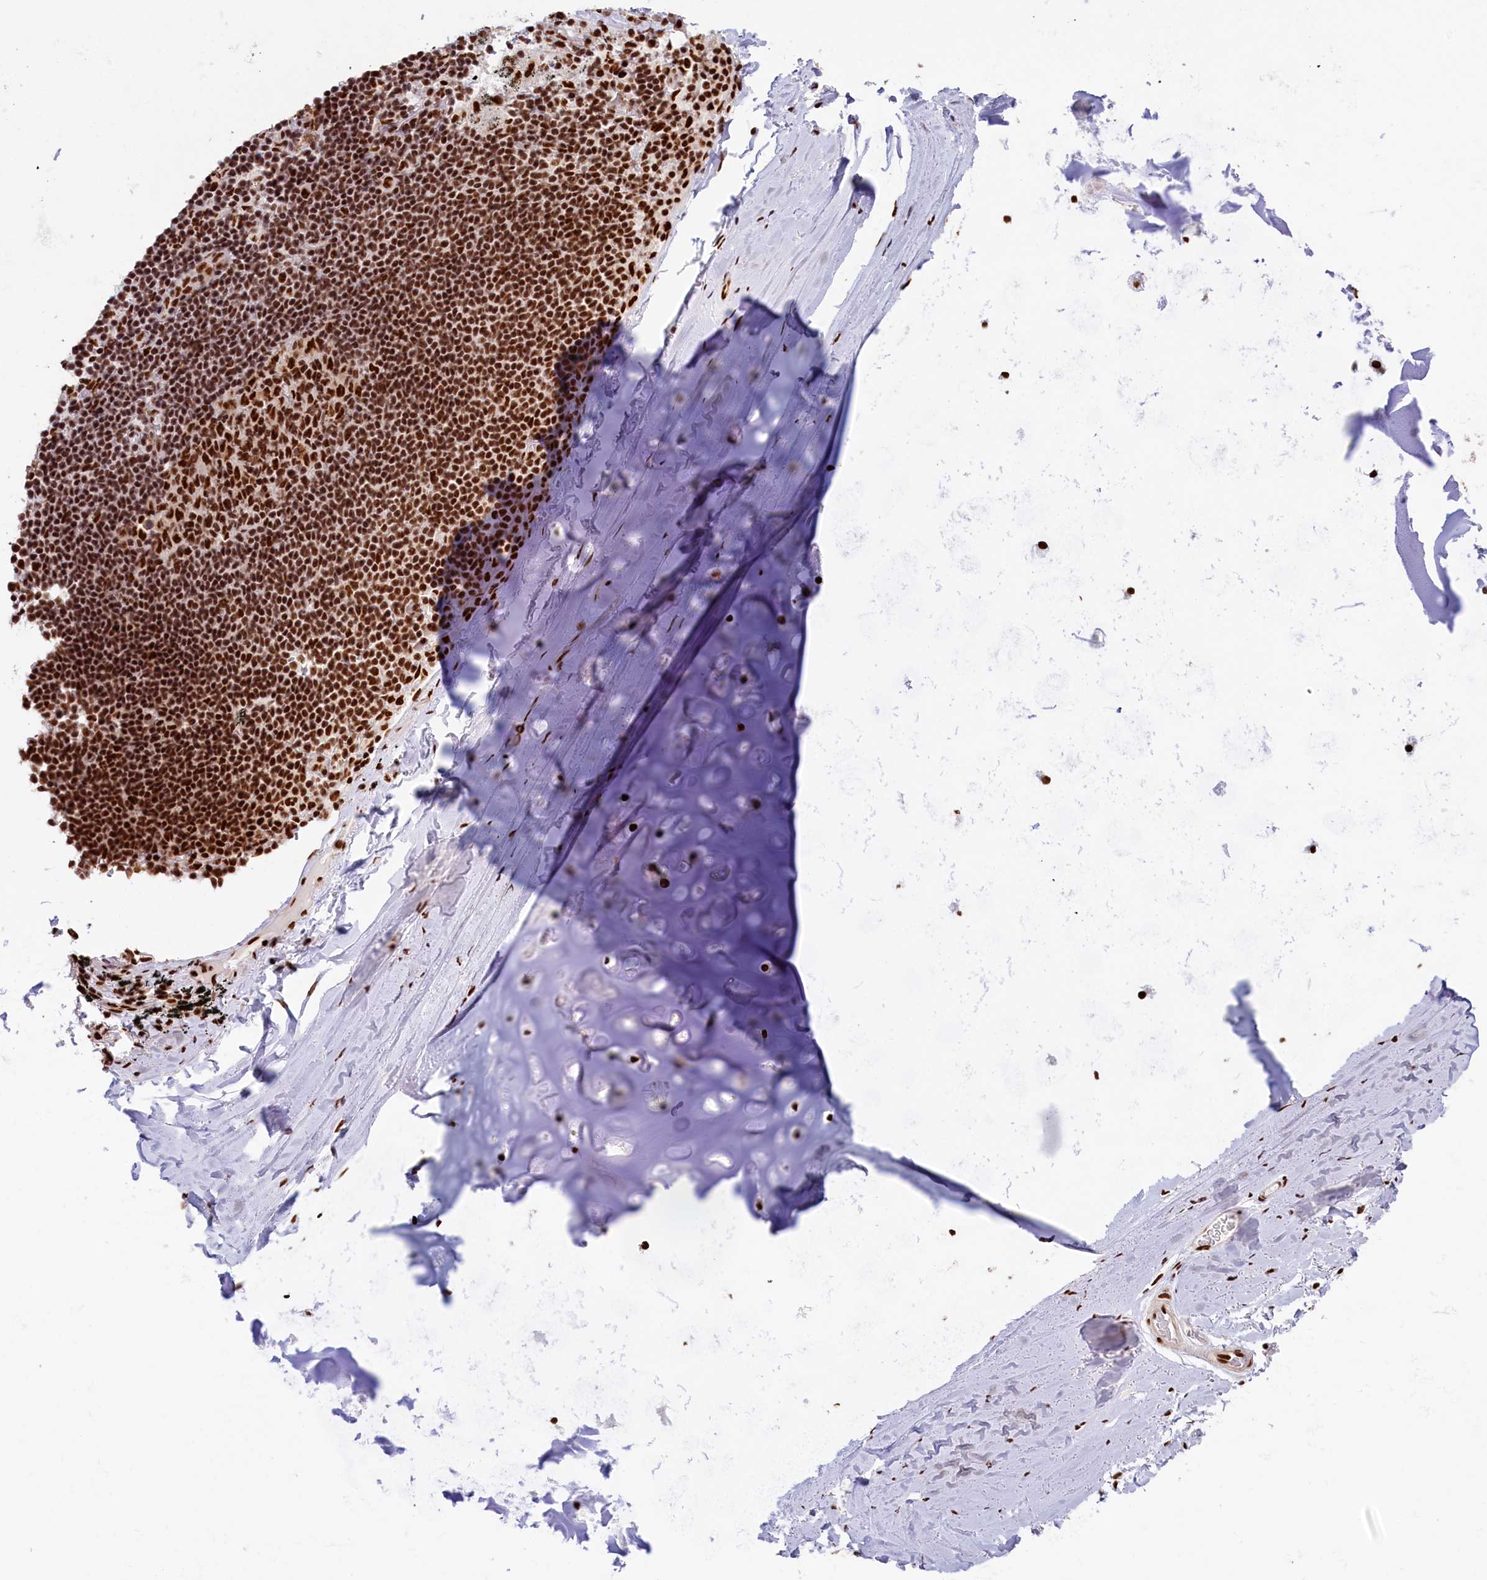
{"staining": {"intensity": "strong", "quantity": ">75%", "location": "nuclear"}, "tissue": "adipose tissue", "cell_type": "Adipocytes", "image_type": "normal", "snomed": [{"axis": "morphology", "description": "Normal tissue, NOS"}, {"axis": "topography", "description": "Lymph node"}, {"axis": "topography", "description": "Bronchus"}], "caption": "Adipocytes demonstrate high levels of strong nuclear expression in about >75% of cells in unremarkable adipose tissue.", "gene": "SNRNP70", "patient": {"sex": "male", "age": 63}}